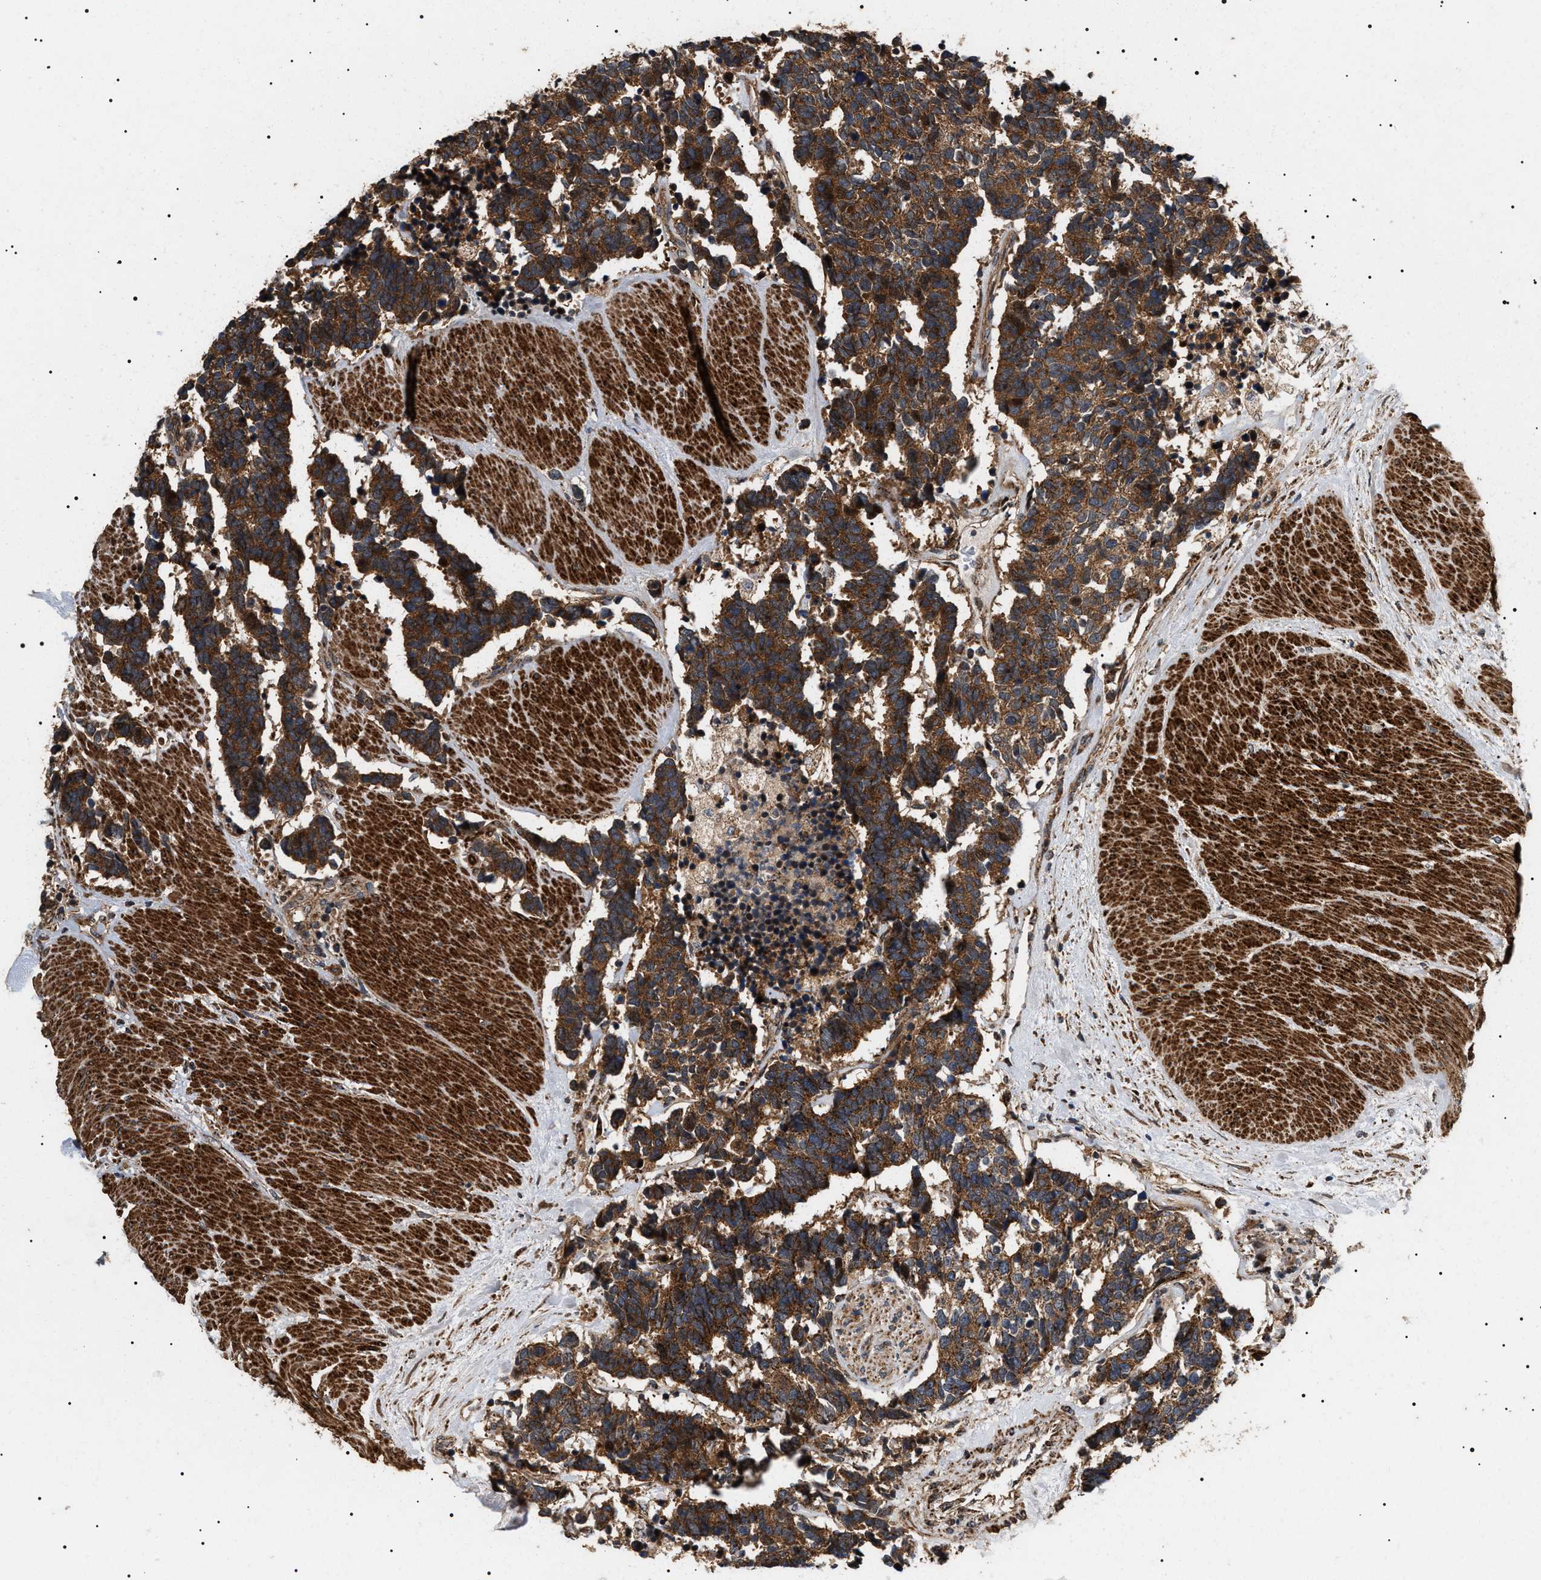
{"staining": {"intensity": "strong", "quantity": ">75%", "location": "cytoplasmic/membranous"}, "tissue": "carcinoid", "cell_type": "Tumor cells", "image_type": "cancer", "snomed": [{"axis": "morphology", "description": "Carcinoma, NOS"}, {"axis": "morphology", "description": "Carcinoid, malignant, NOS"}, {"axis": "topography", "description": "Urinary bladder"}], "caption": "High-power microscopy captured an immunohistochemistry image of carcinoma, revealing strong cytoplasmic/membranous expression in approximately >75% of tumor cells.", "gene": "ZBTB26", "patient": {"sex": "male", "age": 57}}